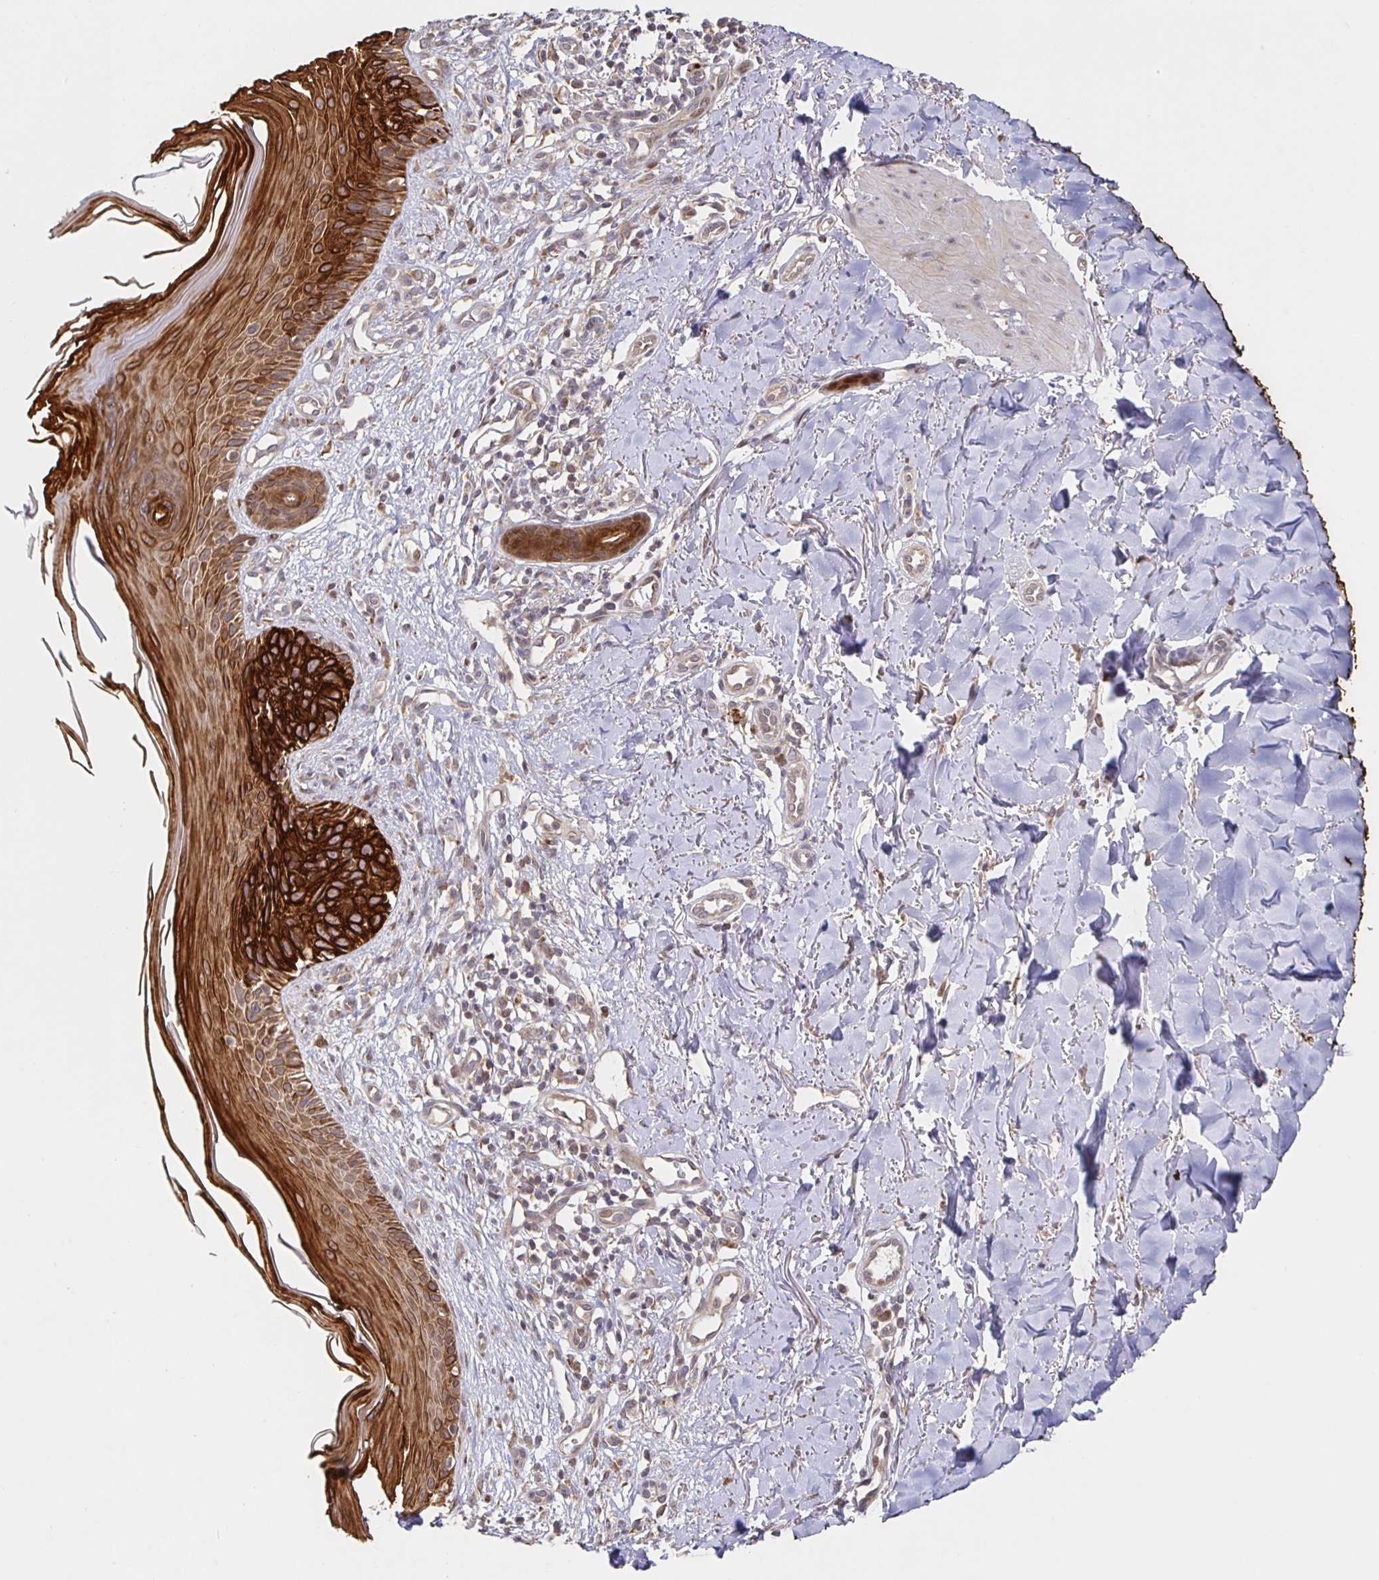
{"staining": {"intensity": "strong", "quantity": ">75%", "location": "cytoplasmic/membranous"}, "tissue": "skin cancer", "cell_type": "Tumor cells", "image_type": "cancer", "snomed": [{"axis": "morphology", "description": "Basal cell carcinoma"}, {"axis": "topography", "description": "Skin"}], "caption": "The immunohistochemical stain highlights strong cytoplasmic/membranous staining in tumor cells of skin cancer (basal cell carcinoma) tissue. Using DAB (brown) and hematoxylin (blue) stains, captured at high magnification using brightfield microscopy.", "gene": "AACS", "patient": {"sex": "female", "age": 45}}